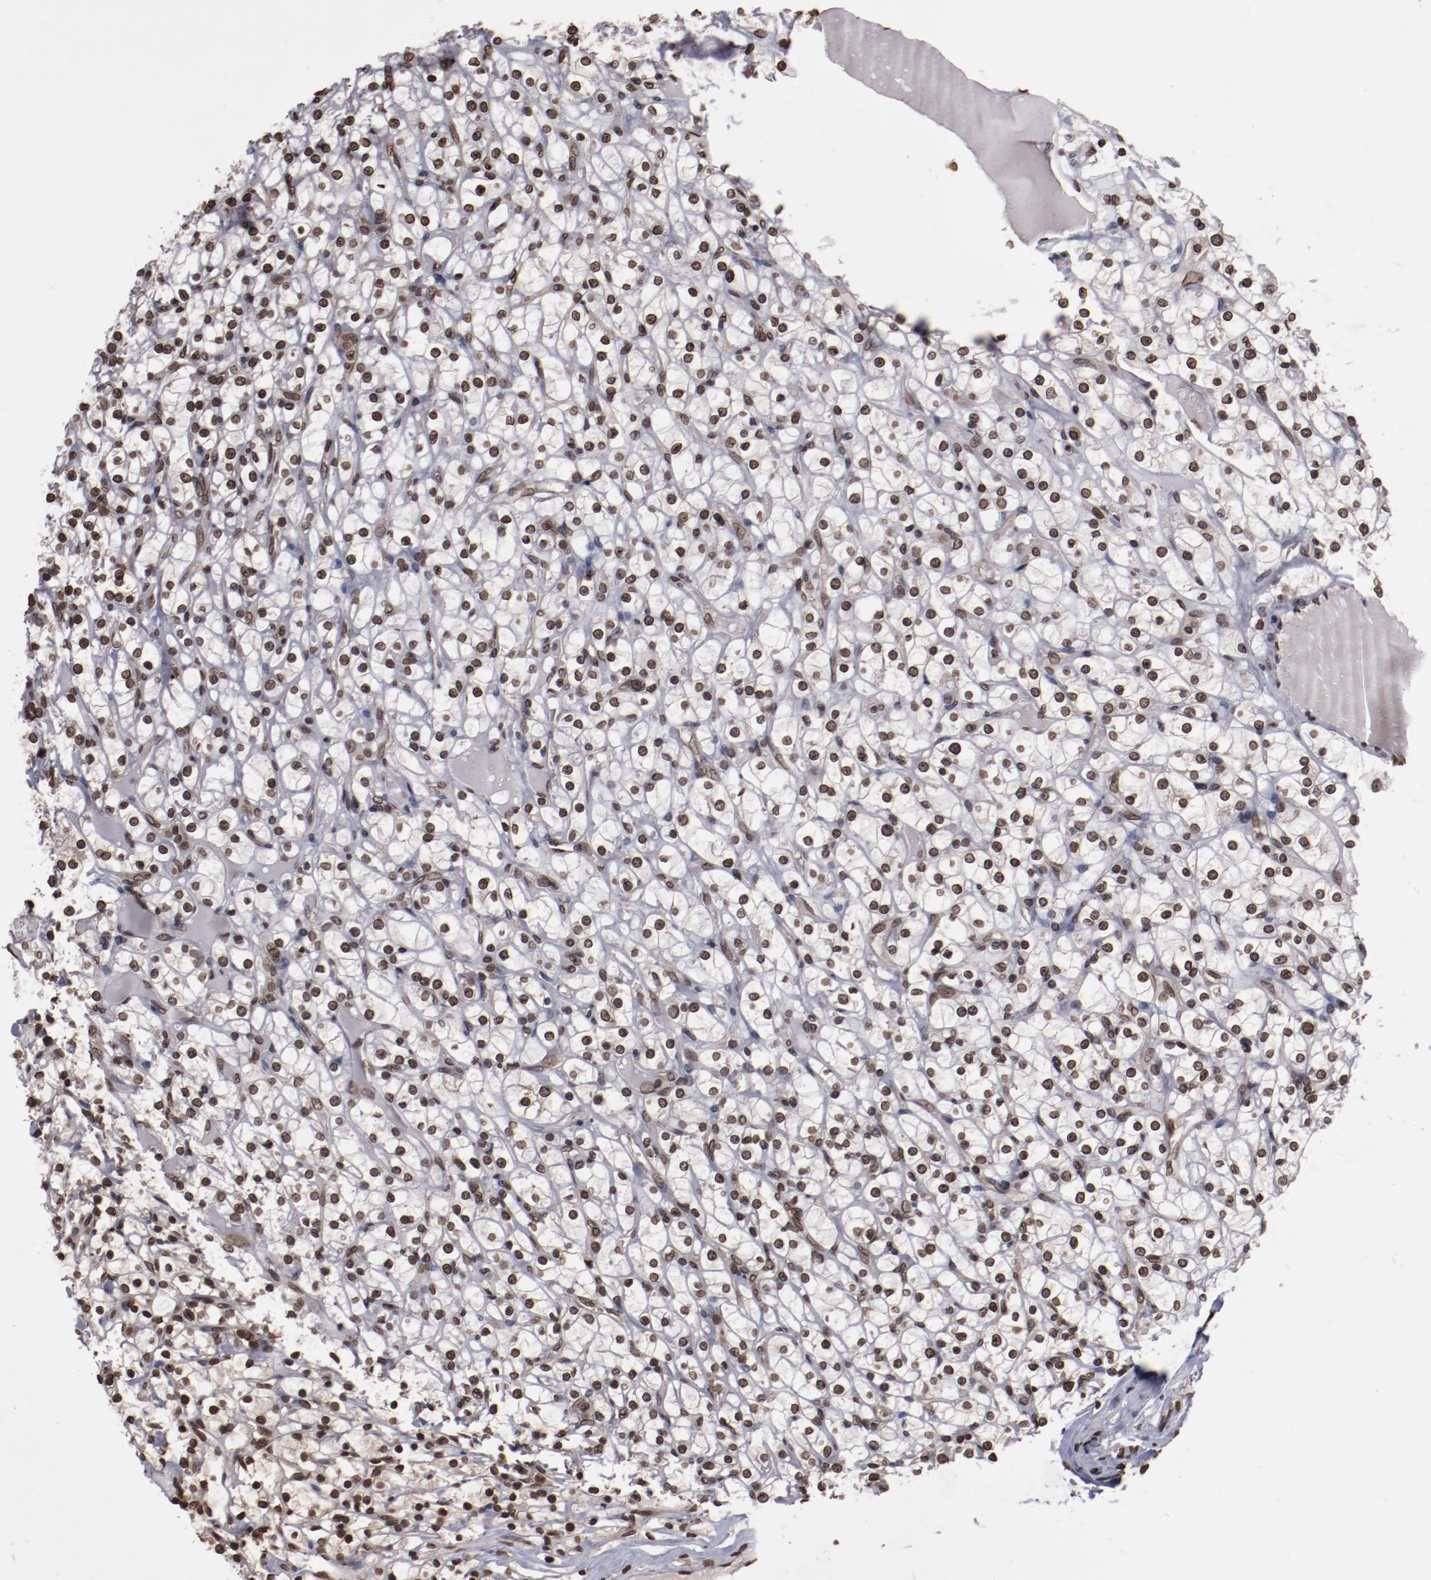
{"staining": {"intensity": "moderate", "quantity": ">75%", "location": "nuclear"}, "tissue": "renal cancer", "cell_type": "Tumor cells", "image_type": "cancer", "snomed": [{"axis": "morphology", "description": "Adenocarcinoma, NOS"}, {"axis": "topography", "description": "Kidney"}], "caption": "Protein analysis of renal adenocarcinoma tissue shows moderate nuclear expression in approximately >75% of tumor cells.", "gene": "AKT1", "patient": {"sex": "female", "age": 73}}